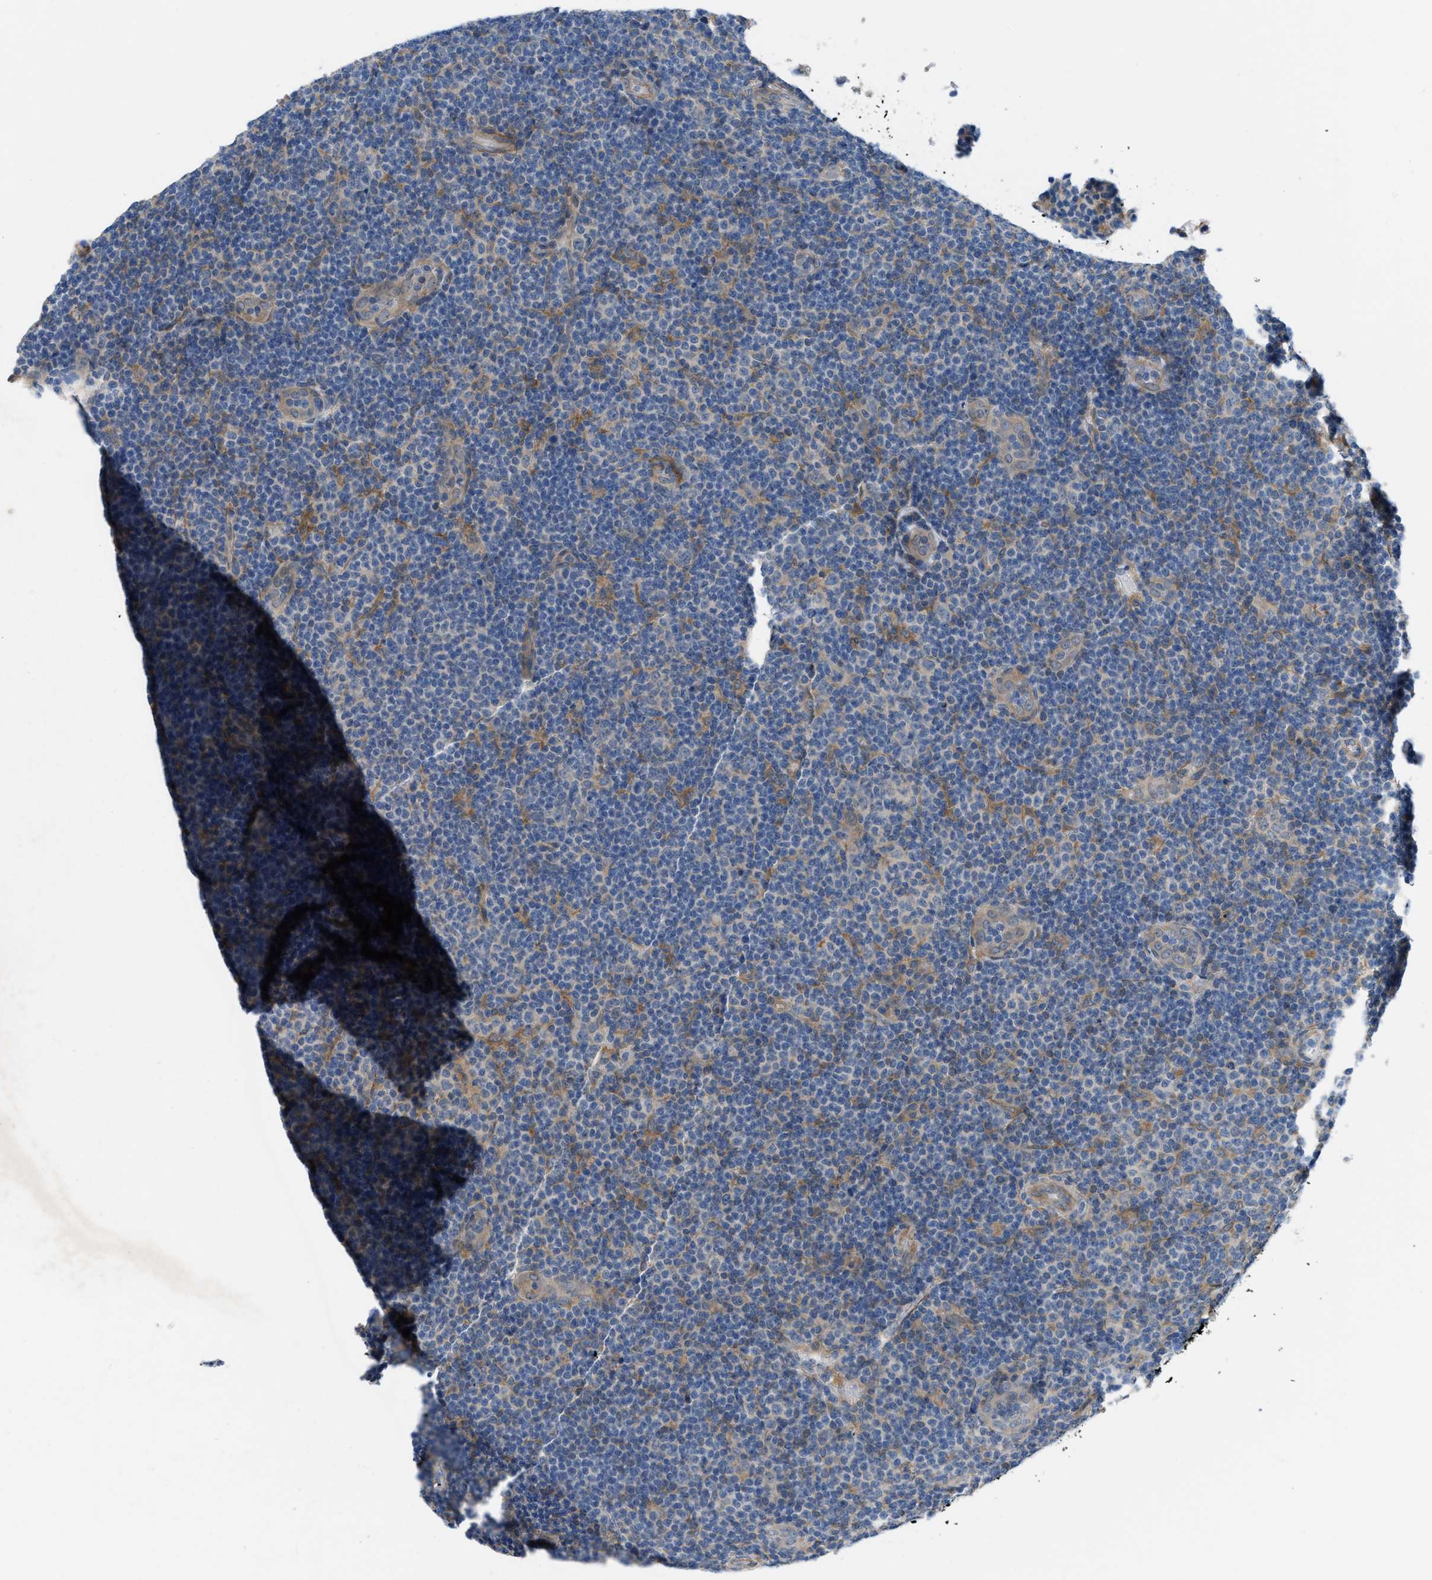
{"staining": {"intensity": "negative", "quantity": "none", "location": "none"}, "tissue": "lymphoma", "cell_type": "Tumor cells", "image_type": "cancer", "snomed": [{"axis": "morphology", "description": "Malignant lymphoma, non-Hodgkin's type, Low grade"}, {"axis": "topography", "description": "Lymph node"}], "caption": "The micrograph demonstrates no staining of tumor cells in lymphoma. (DAB (3,3'-diaminobenzidine) immunohistochemistry with hematoxylin counter stain).", "gene": "BAZ2B", "patient": {"sex": "male", "age": 83}}